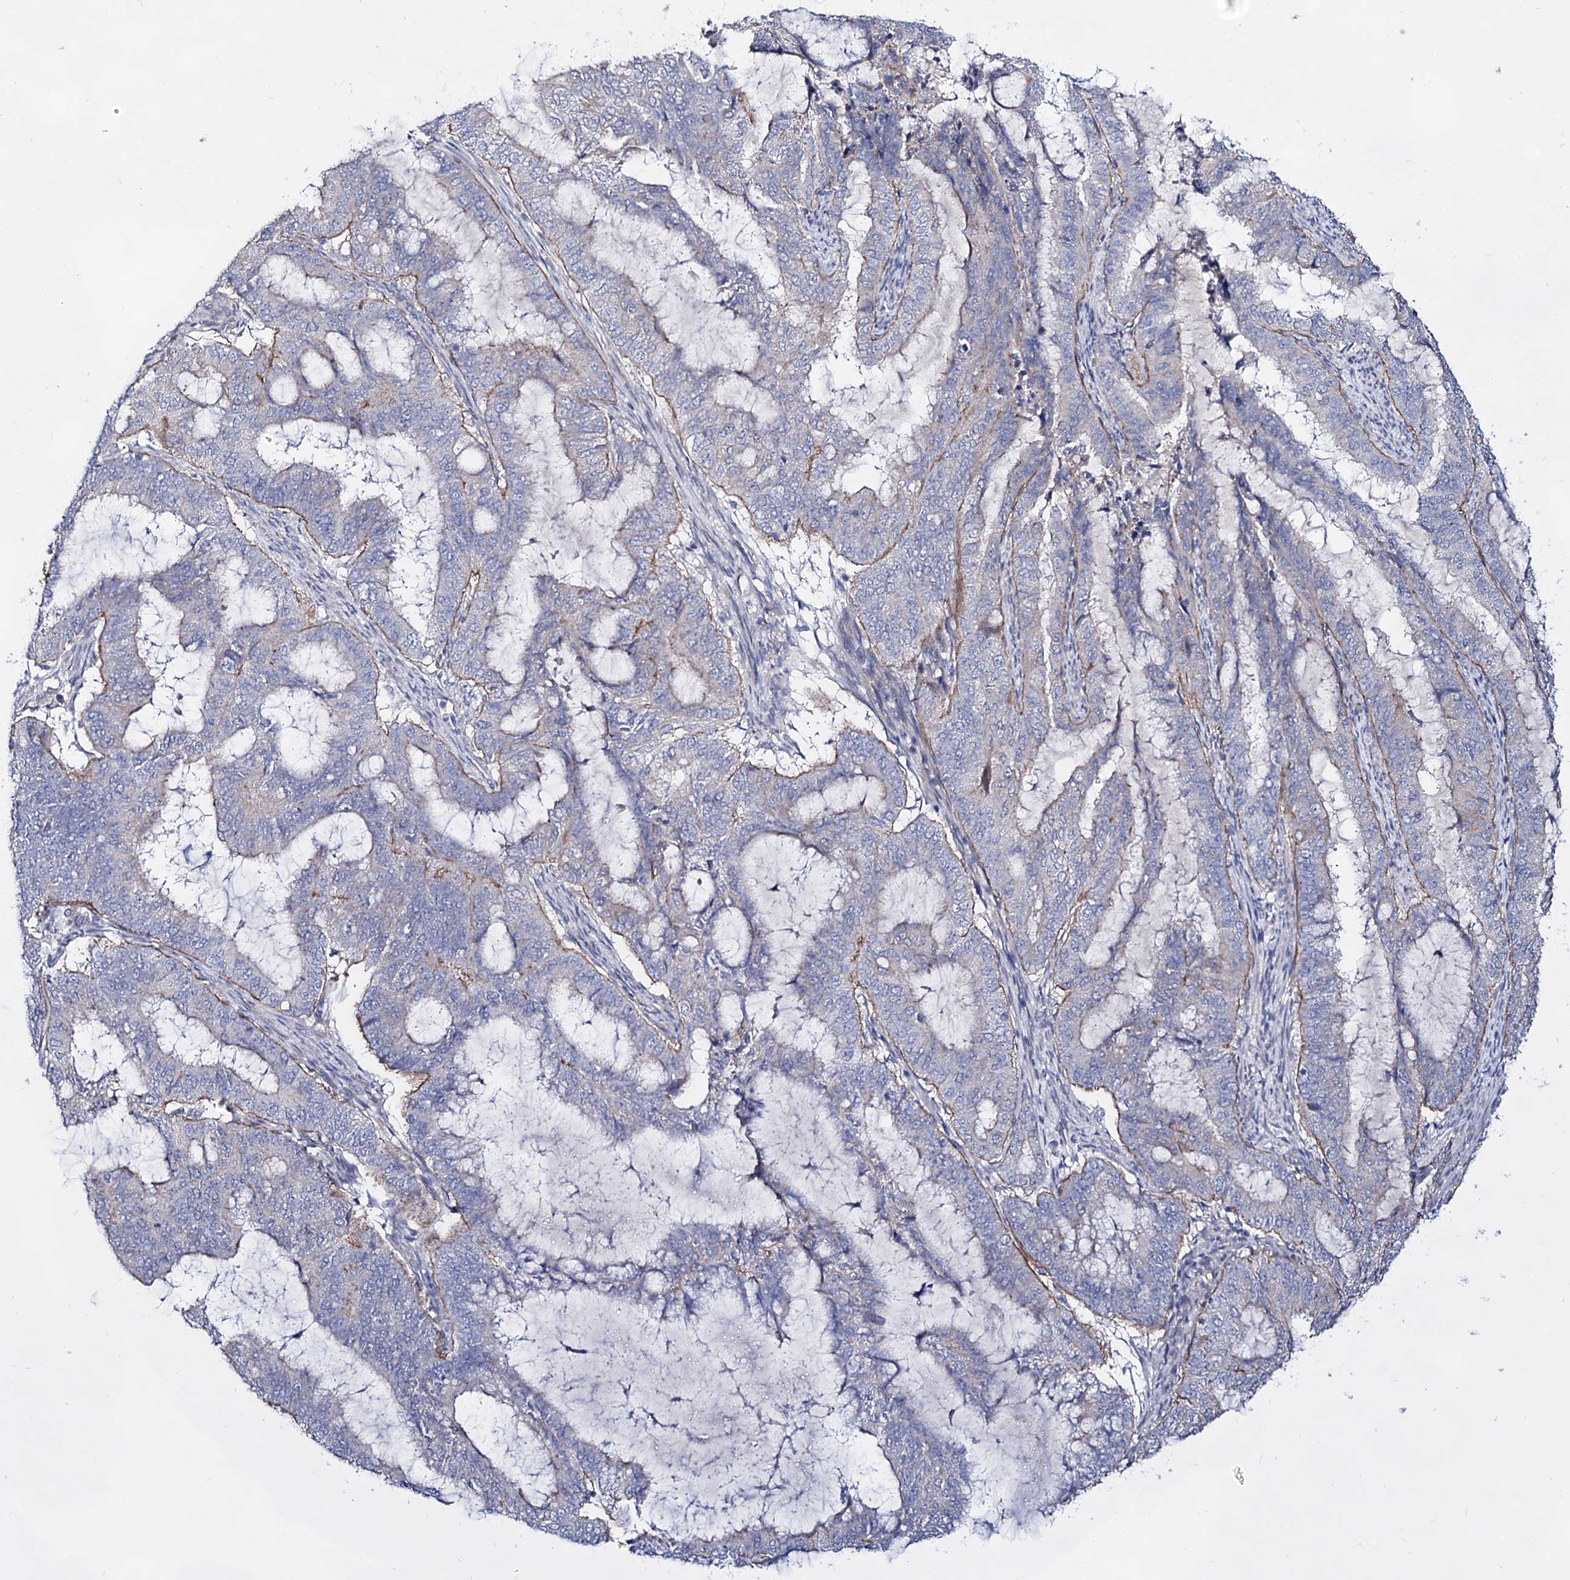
{"staining": {"intensity": "negative", "quantity": "none", "location": "none"}, "tissue": "endometrial cancer", "cell_type": "Tumor cells", "image_type": "cancer", "snomed": [{"axis": "morphology", "description": "Adenocarcinoma, NOS"}, {"axis": "topography", "description": "Endometrium"}], "caption": "This is a photomicrograph of IHC staining of adenocarcinoma (endometrial), which shows no positivity in tumor cells. (DAB immunohistochemistry, high magnification).", "gene": "PLIN1", "patient": {"sex": "female", "age": 51}}